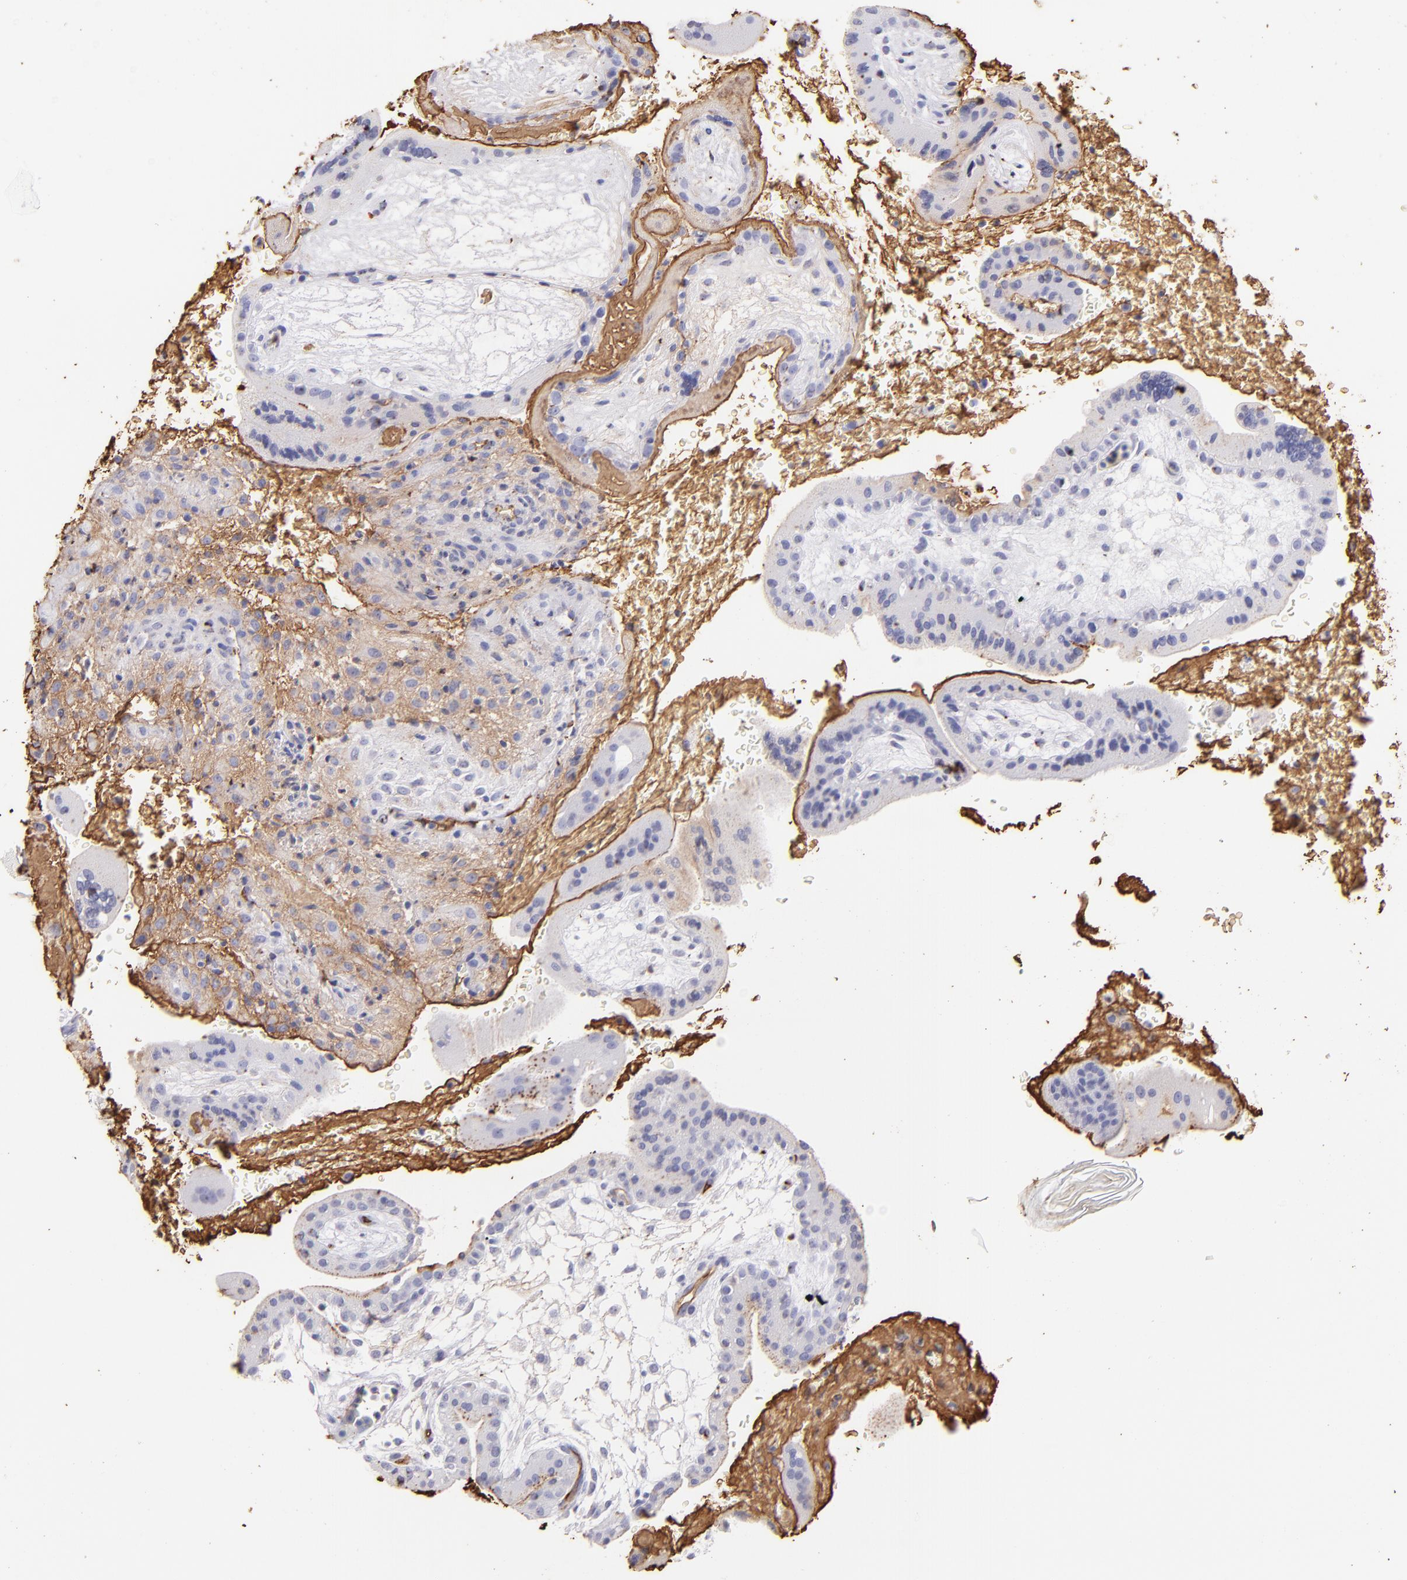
{"staining": {"intensity": "weak", "quantity": ">75%", "location": "cytoplasmic/membranous"}, "tissue": "placenta", "cell_type": "Decidual cells", "image_type": "normal", "snomed": [{"axis": "morphology", "description": "Normal tissue, NOS"}, {"axis": "topography", "description": "Placenta"}], "caption": "An immunohistochemistry photomicrograph of unremarkable tissue is shown. Protein staining in brown shows weak cytoplasmic/membranous positivity in placenta within decidual cells. (Stains: DAB in brown, nuclei in blue, Microscopy: brightfield microscopy at high magnification).", "gene": "FGB", "patient": {"sex": "female", "age": 35}}